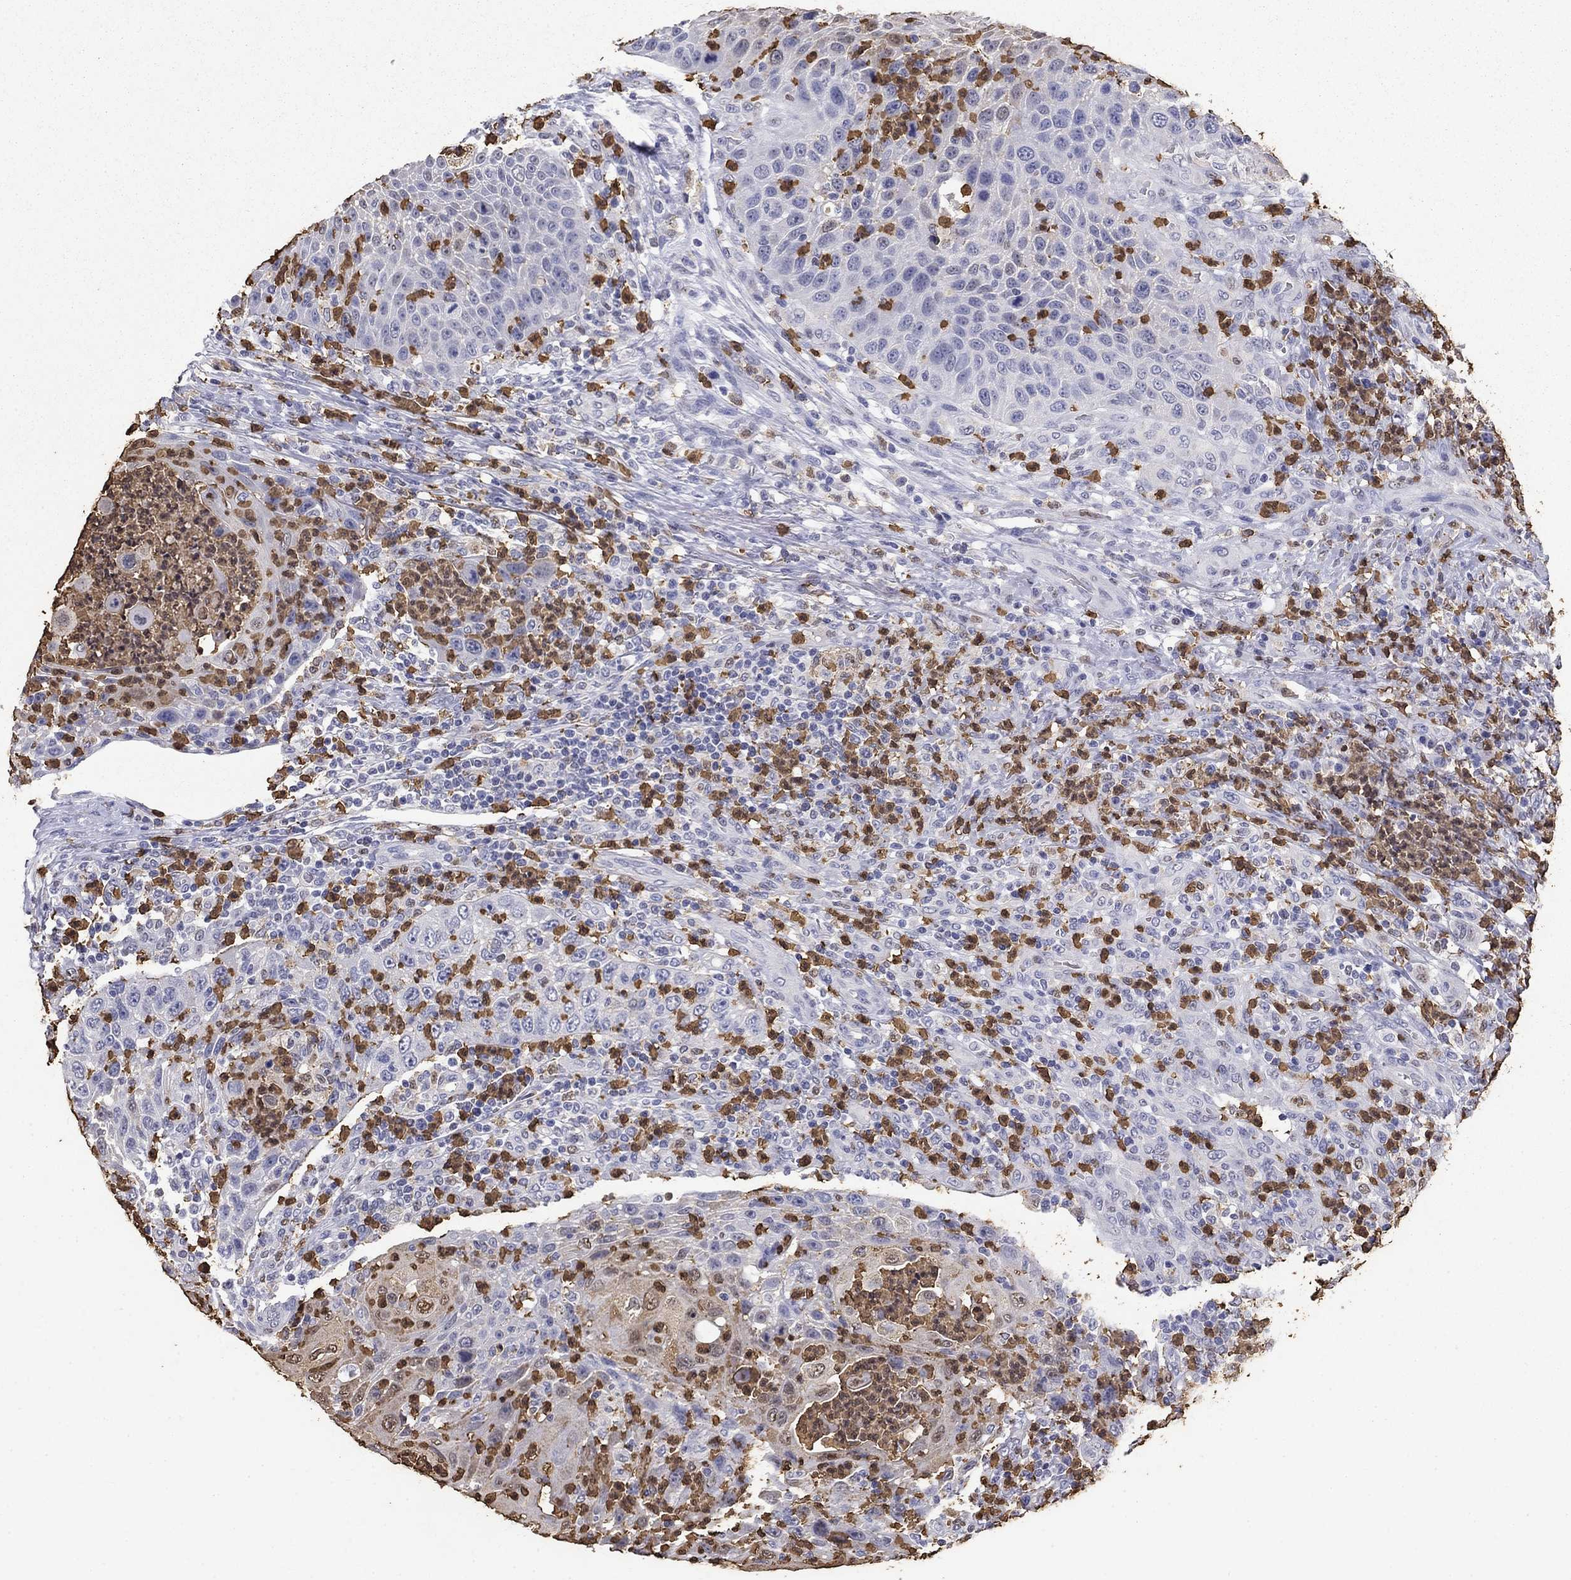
{"staining": {"intensity": "negative", "quantity": "none", "location": "none"}, "tissue": "head and neck cancer", "cell_type": "Tumor cells", "image_type": "cancer", "snomed": [{"axis": "morphology", "description": "Squamous cell carcinoma, NOS"}, {"axis": "topography", "description": "Head-Neck"}], "caption": "The IHC histopathology image has no significant staining in tumor cells of head and neck cancer tissue.", "gene": "IGSF8", "patient": {"sex": "male", "age": 69}}